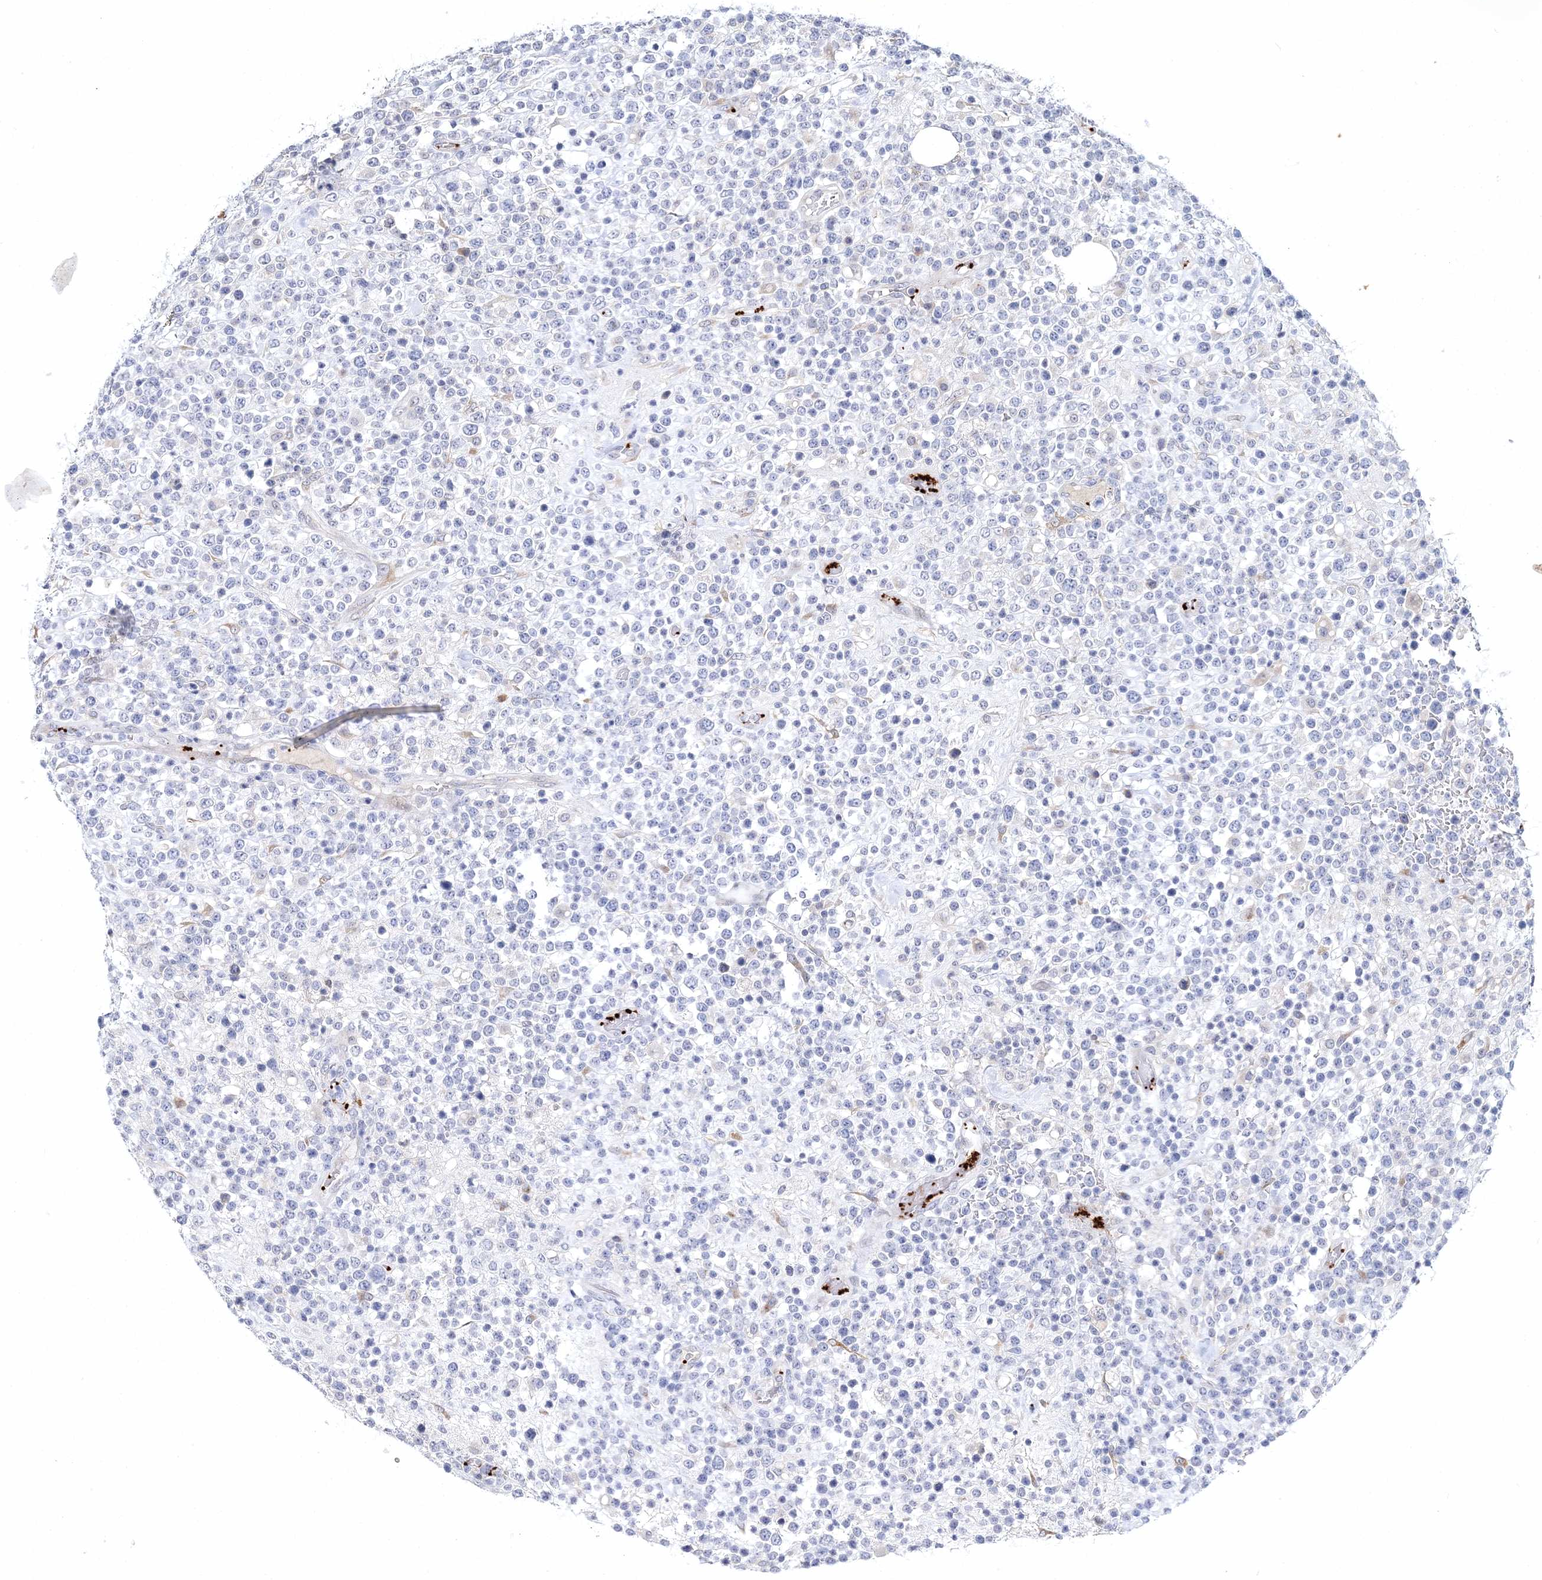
{"staining": {"intensity": "negative", "quantity": "none", "location": "none"}, "tissue": "lymphoma", "cell_type": "Tumor cells", "image_type": "cancer", "snomed": [{"axis": "morphology", "description": "Malignant lymphoma, non-Hodgkin's type, High grade"}, {"axis": "topography", "description": "Colon"}], "caption": "The immunohistochemistry micrograph has no significant positivity in tumor cells of high-grade malignant lymphoma, non-Hodgkin's type tissue.", "gene": "MYOZ2", "patient": {"sex": "female", "age": 53}}